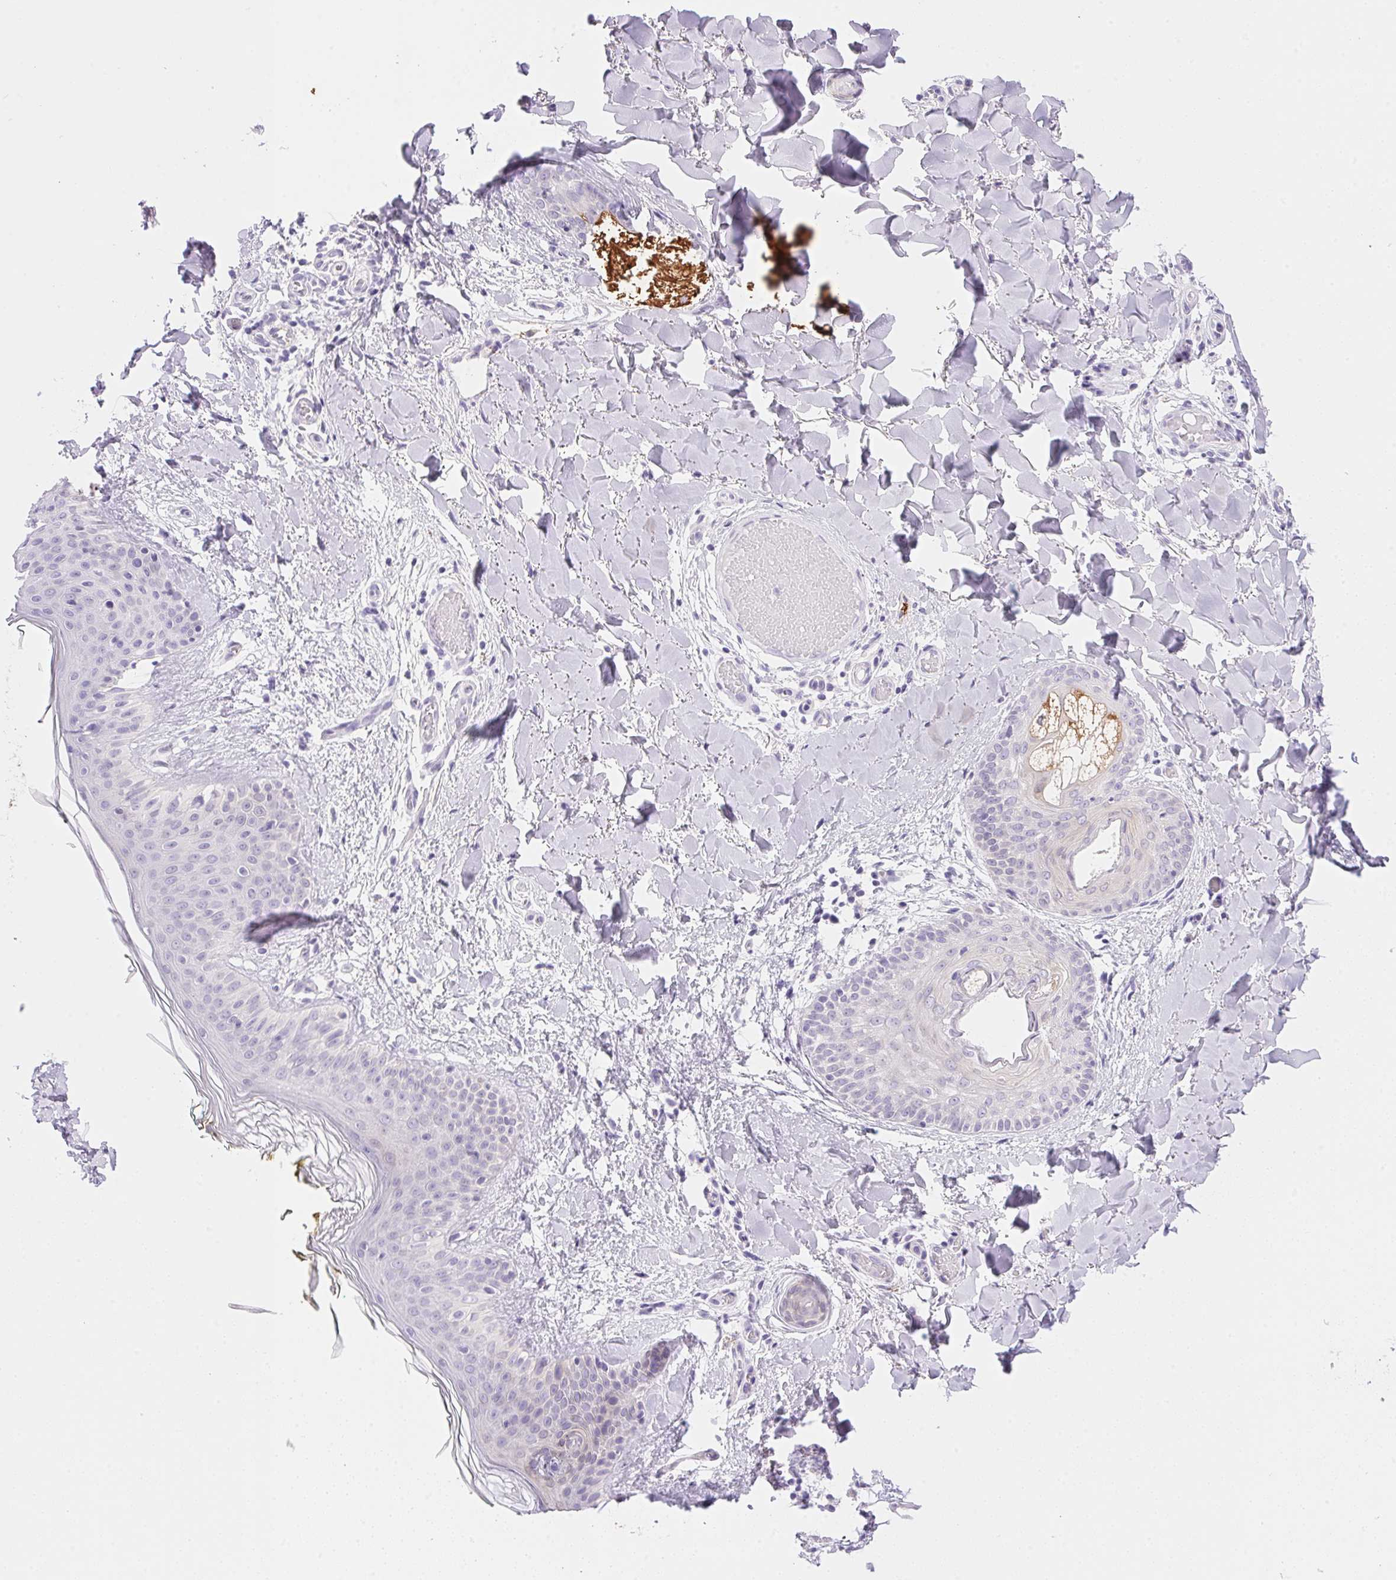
{"staining": {"intensity": "negative", "quantity": "none", "location": "none"}, "tissue": "skin", "cell_type": "Fibroblasts", "image_type": "normal", "snomed": [{"axis": "morphology", "description": "Normal tissue, NOS"}, {"axis": "topography", "description": "Skin"}], "caption": "The photomicrograph demonstrates no staining of fibroblasts in benign skin.", "gene": "DHCR24", "patient": {"sex": "female", "age": 34}}